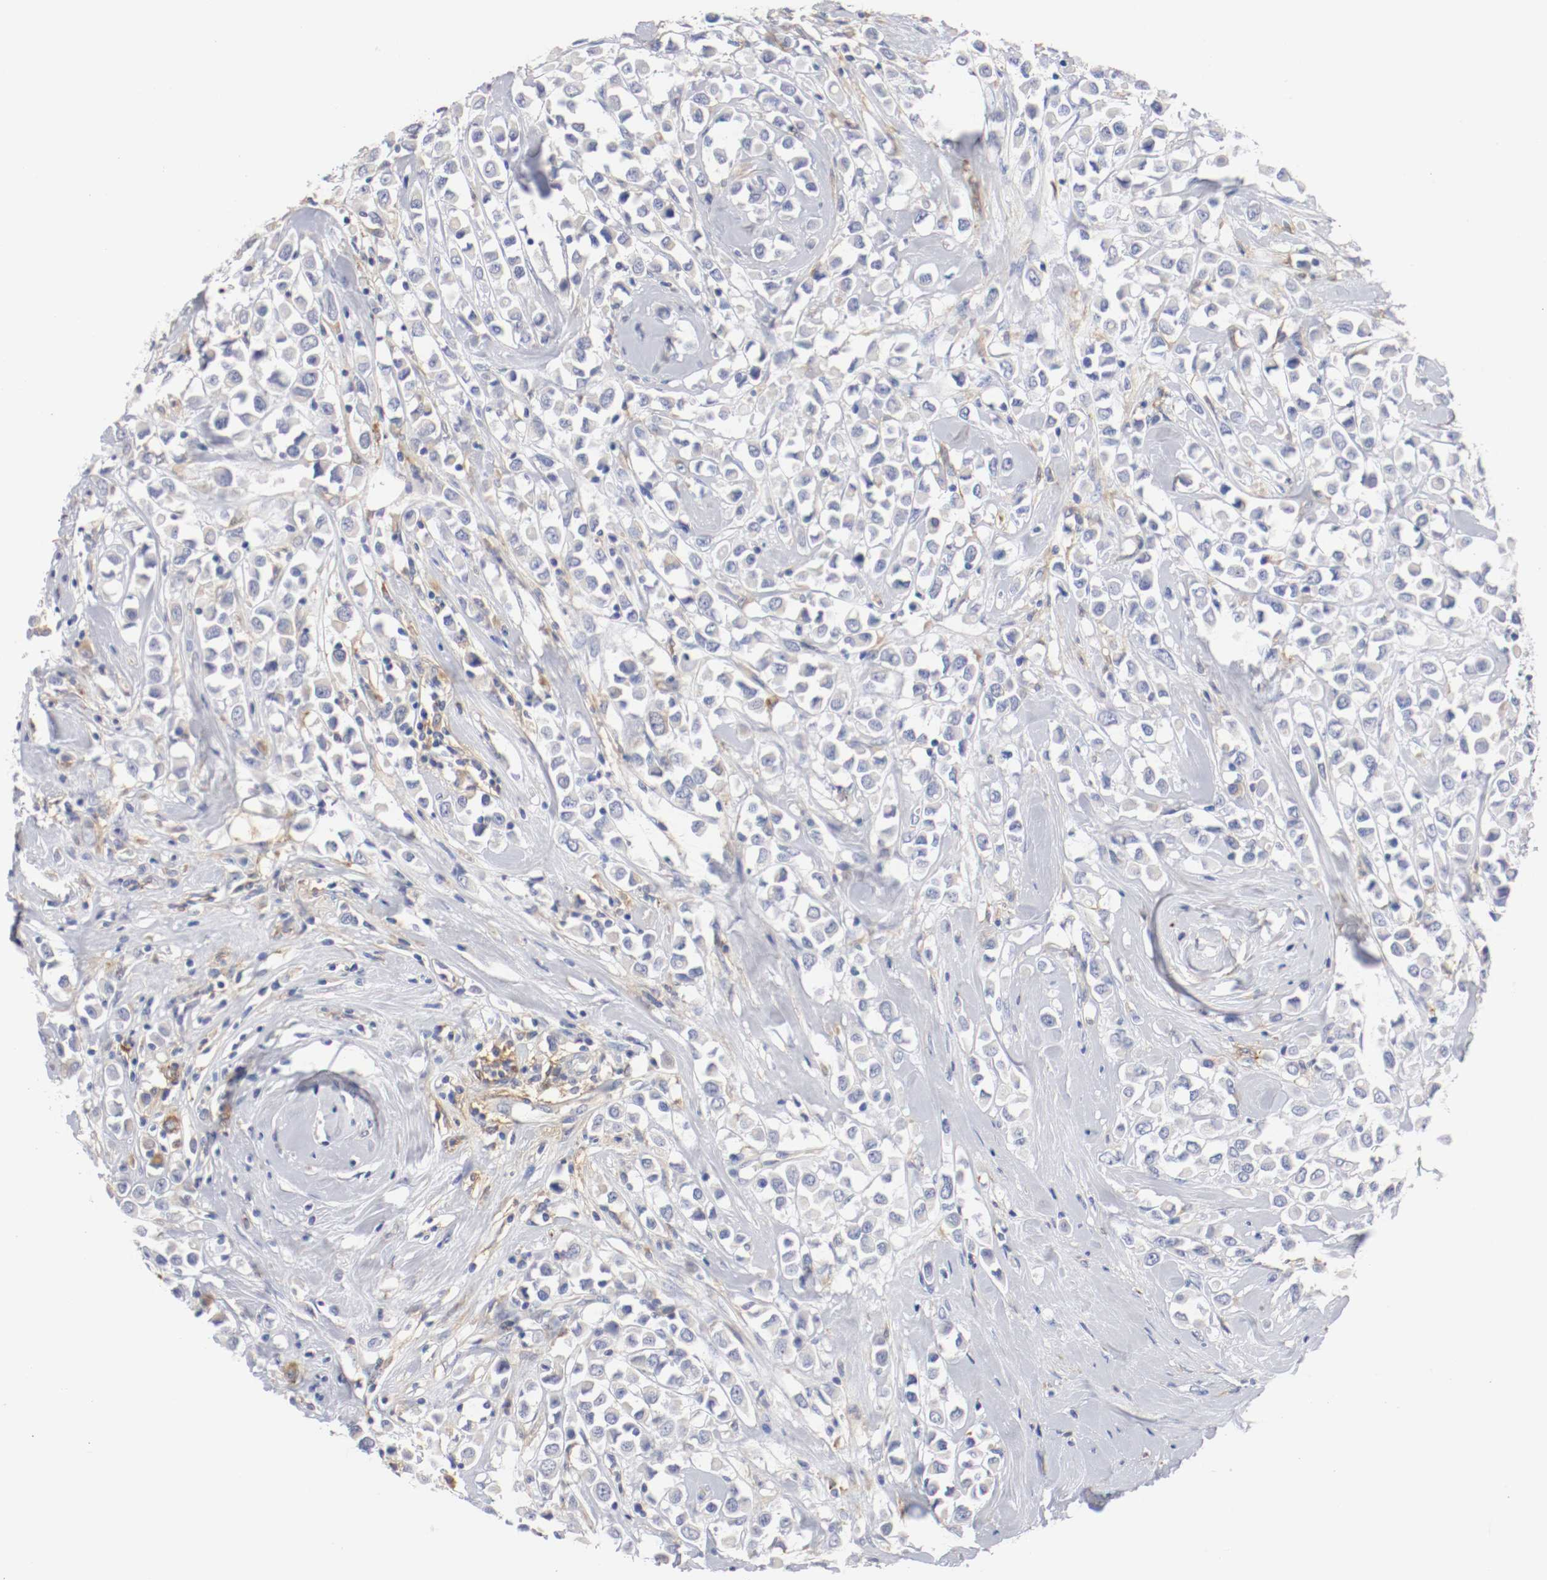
{"staining": {"intensity": "weak", "quantity": "<25%", "location": "cytoplasmic/membranous"}, "tissue": "breast cancer", "cell_type": "Tumor cells", "image_type": "cancer", "snomed": [{"axis": "morphology", "description": "Duct carcinoma"}, {"axis": "topography", "description": "Breast"}], "caption": "Breast cancer (infiltrating ductal carcinoma) was stained to show a protein in brown. There is no significant positivity in tumor cells.", "gene": "FGFBP1", "patient": {"sex": "female", "age": 61}}